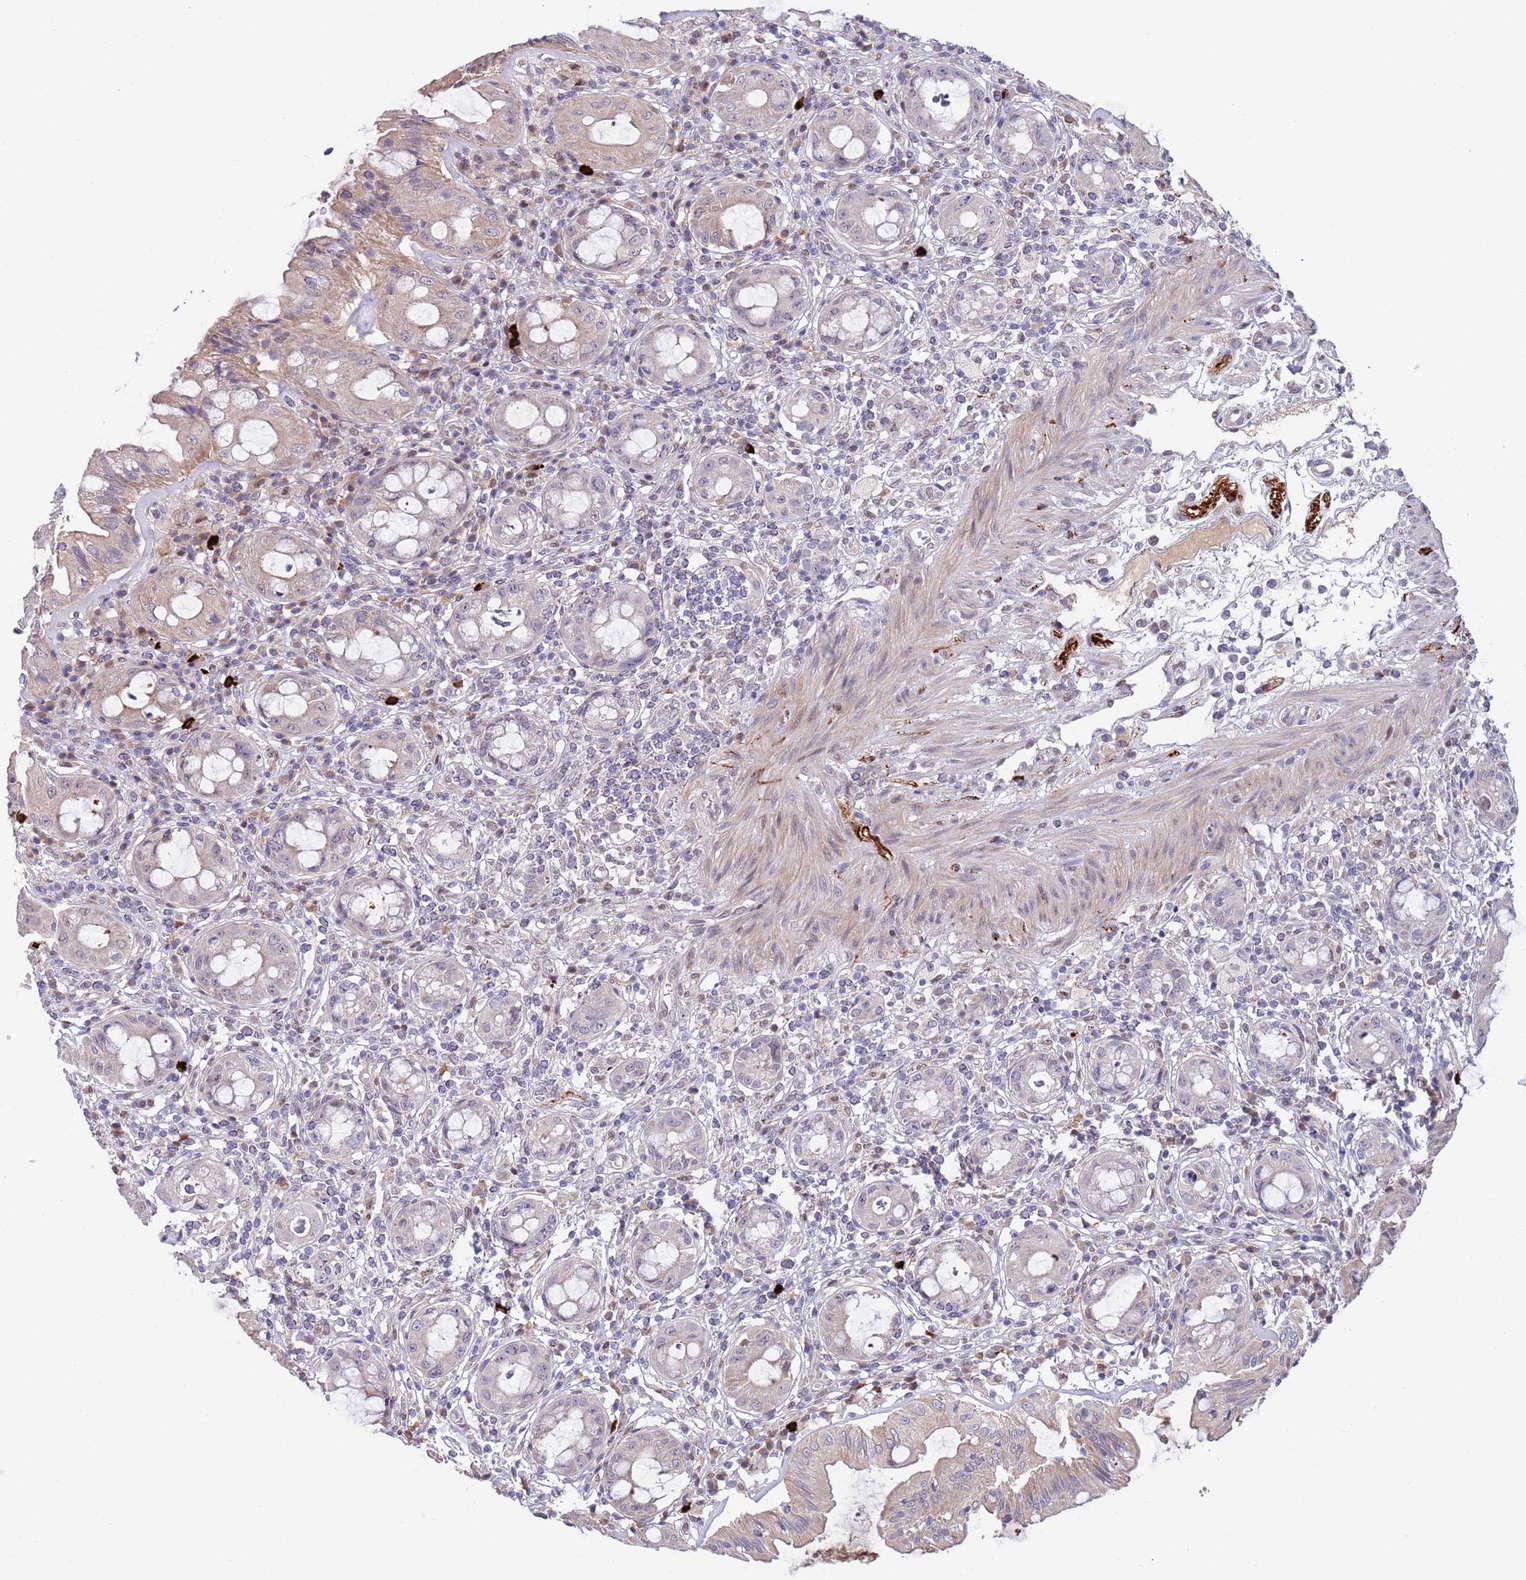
{"staining": {"intensity": "moderate", "quantity": "25%-75%", "location": "cytoplasmic/membranous"}, "tissue": "rectum", "cell_type": "Glandular cells", "image_type": "normal", "snomed": [{"axis": "morphology", "description": "Normal tissue, NOS"}, {"axis": "topography", "description": "Rectum"}], "caption": "Unremarkable rectum reveals moderate cytoplasmic/membranous expression in approximately 25%-75% of glandular cells.", "gene": "NLRP6", "patient": {"sex": "female", "age": 57}}